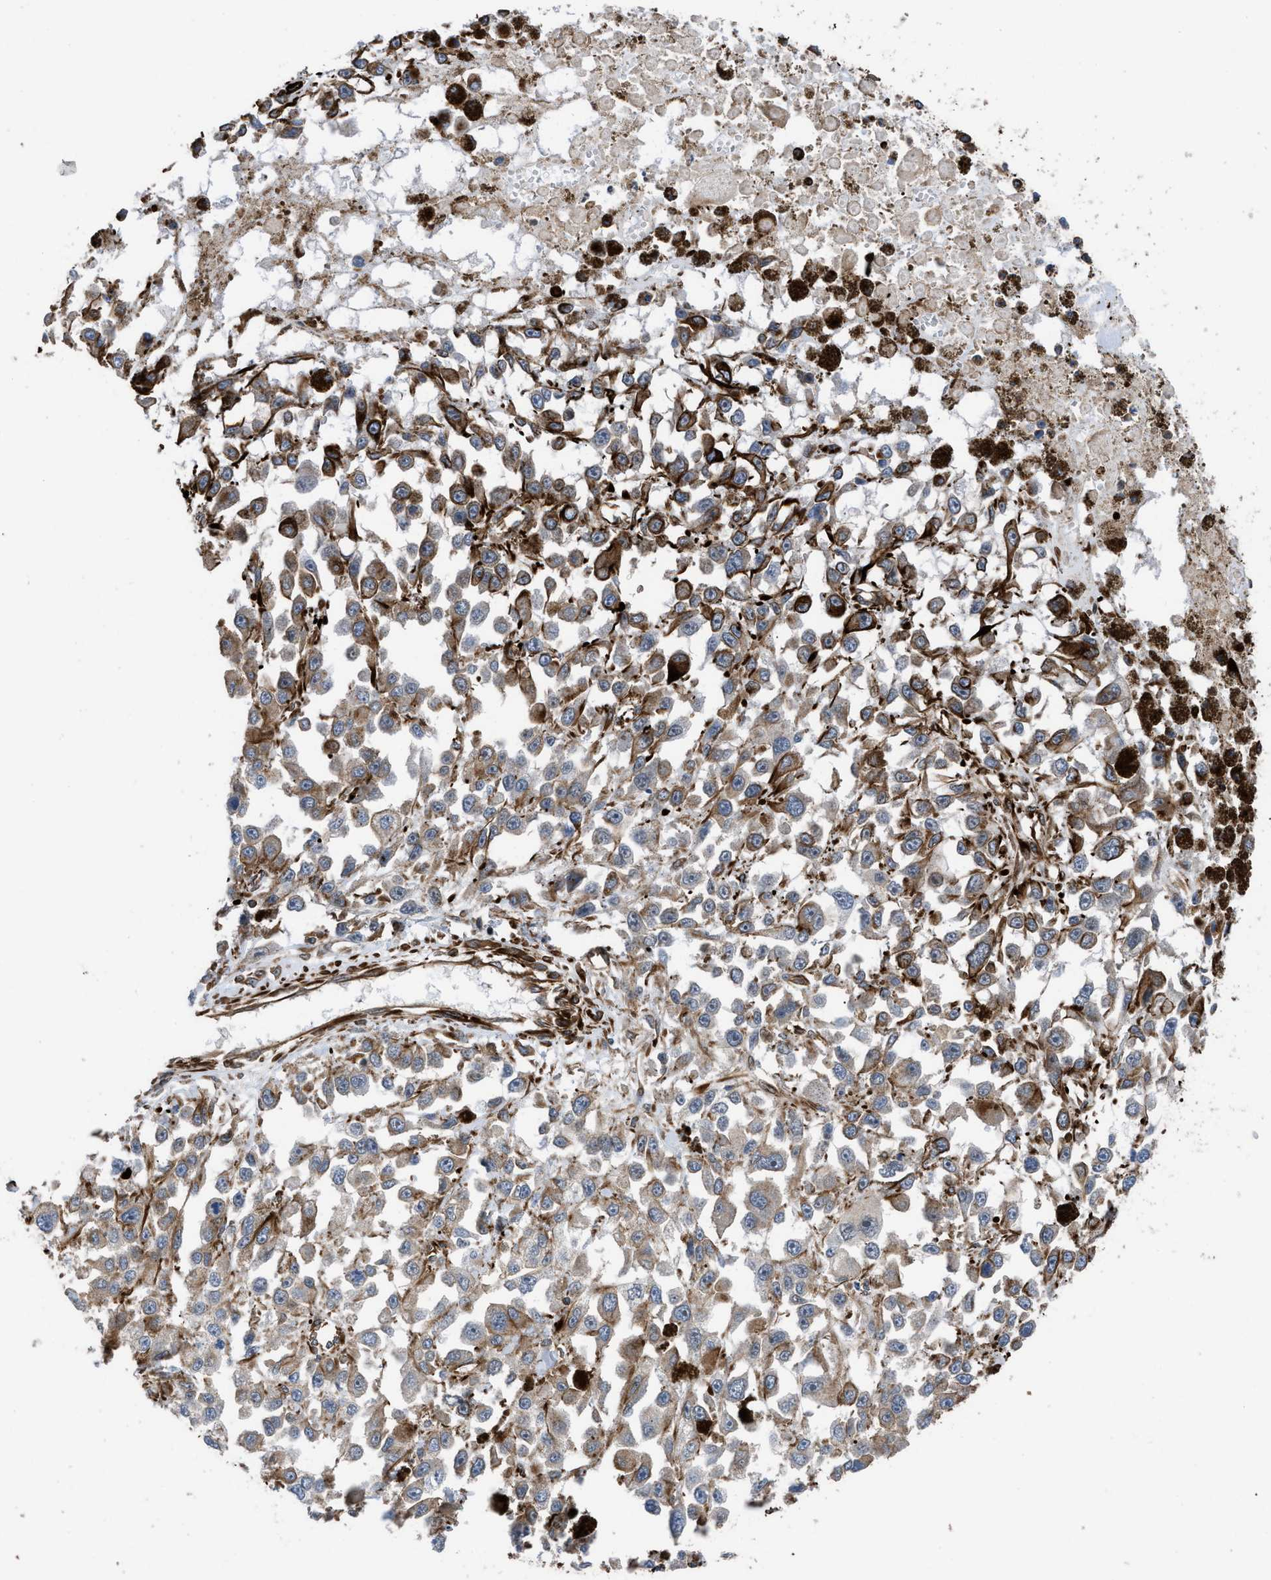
{"staining": {"intensity": "moderate", "quantity": "25%-75%", "location": "cytoplasmic/membranous"}, "tissue": "melanoma", "cell_type": "Tumor cells", "image_type": "cancer", "snomed": [{"axis": "morphology", "description": "Malignant melanoma, Metastatic site"}, {"axis": "topography", "description": "Lymph node"}], "caption": "Immunohistochemistry (DAB (3,3'-diaminobenzidine)) staining of human melanoma exhibits moderate cytoplasmic/membranous protein expression in approximately 25%-75% of tumor cells.", "gene": "PTPRE", "patient": {"sex": "male", "age": 59}}